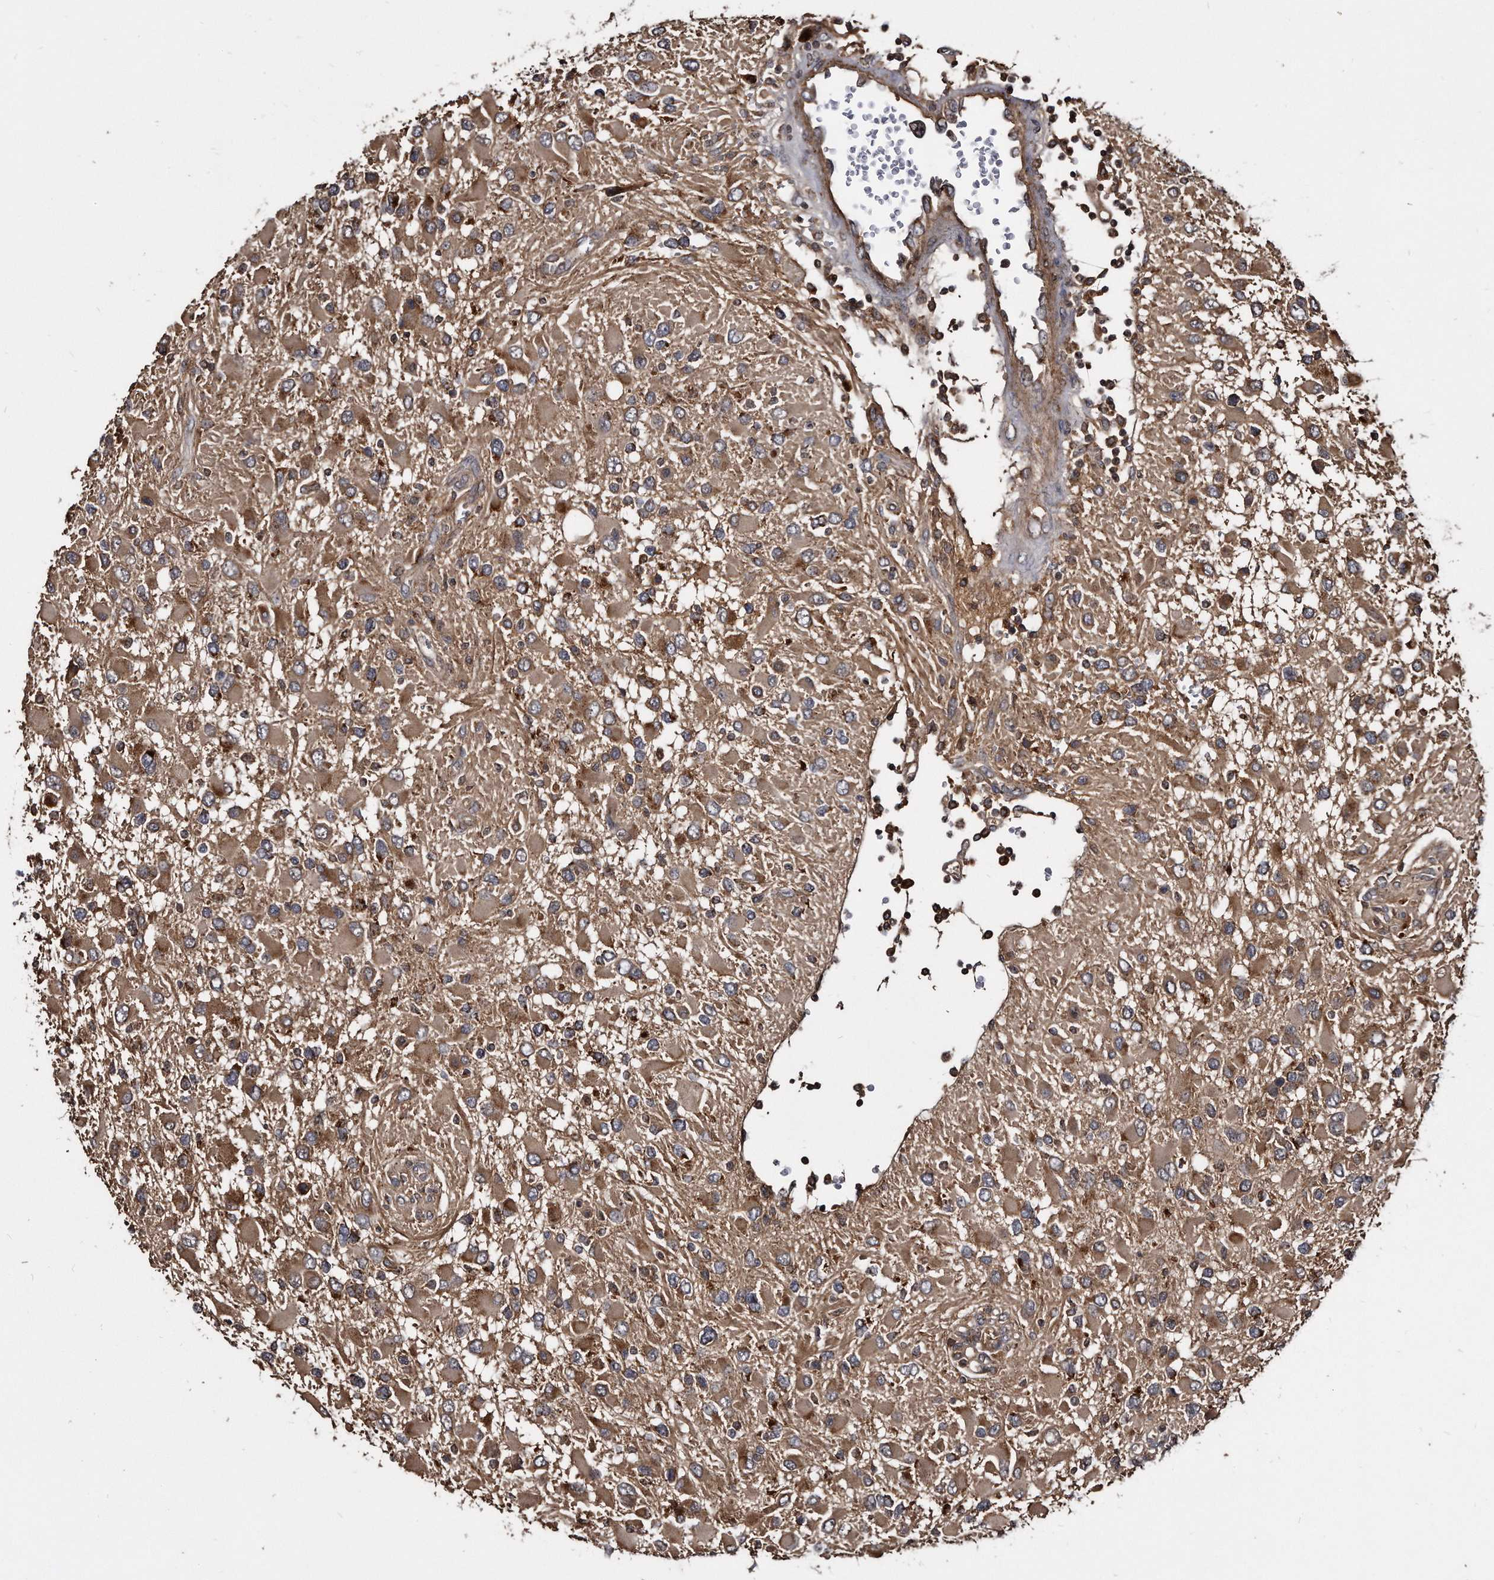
{"staining": {"intensity": "moderate", "quantity": ">75%", "location": "cytoplasmic/membranous"}, "tissue": "glioma", "cell_type": "Tumor cells", "image_type": "cancer", "snomed": [{"axis": "morphology", "description": "Glioma, malignant, High grade"}, {"axis": "topography", "description": "Brain"}], "caption": "DAB immunohistochemical staining of malignant glioma (high-grade) demonstrates moderate cytoplasmic/membranous protein staining in about >75% of tumor cells.", "gene": "FAM136A", "patient": {"sex": "male", "age": 53}}